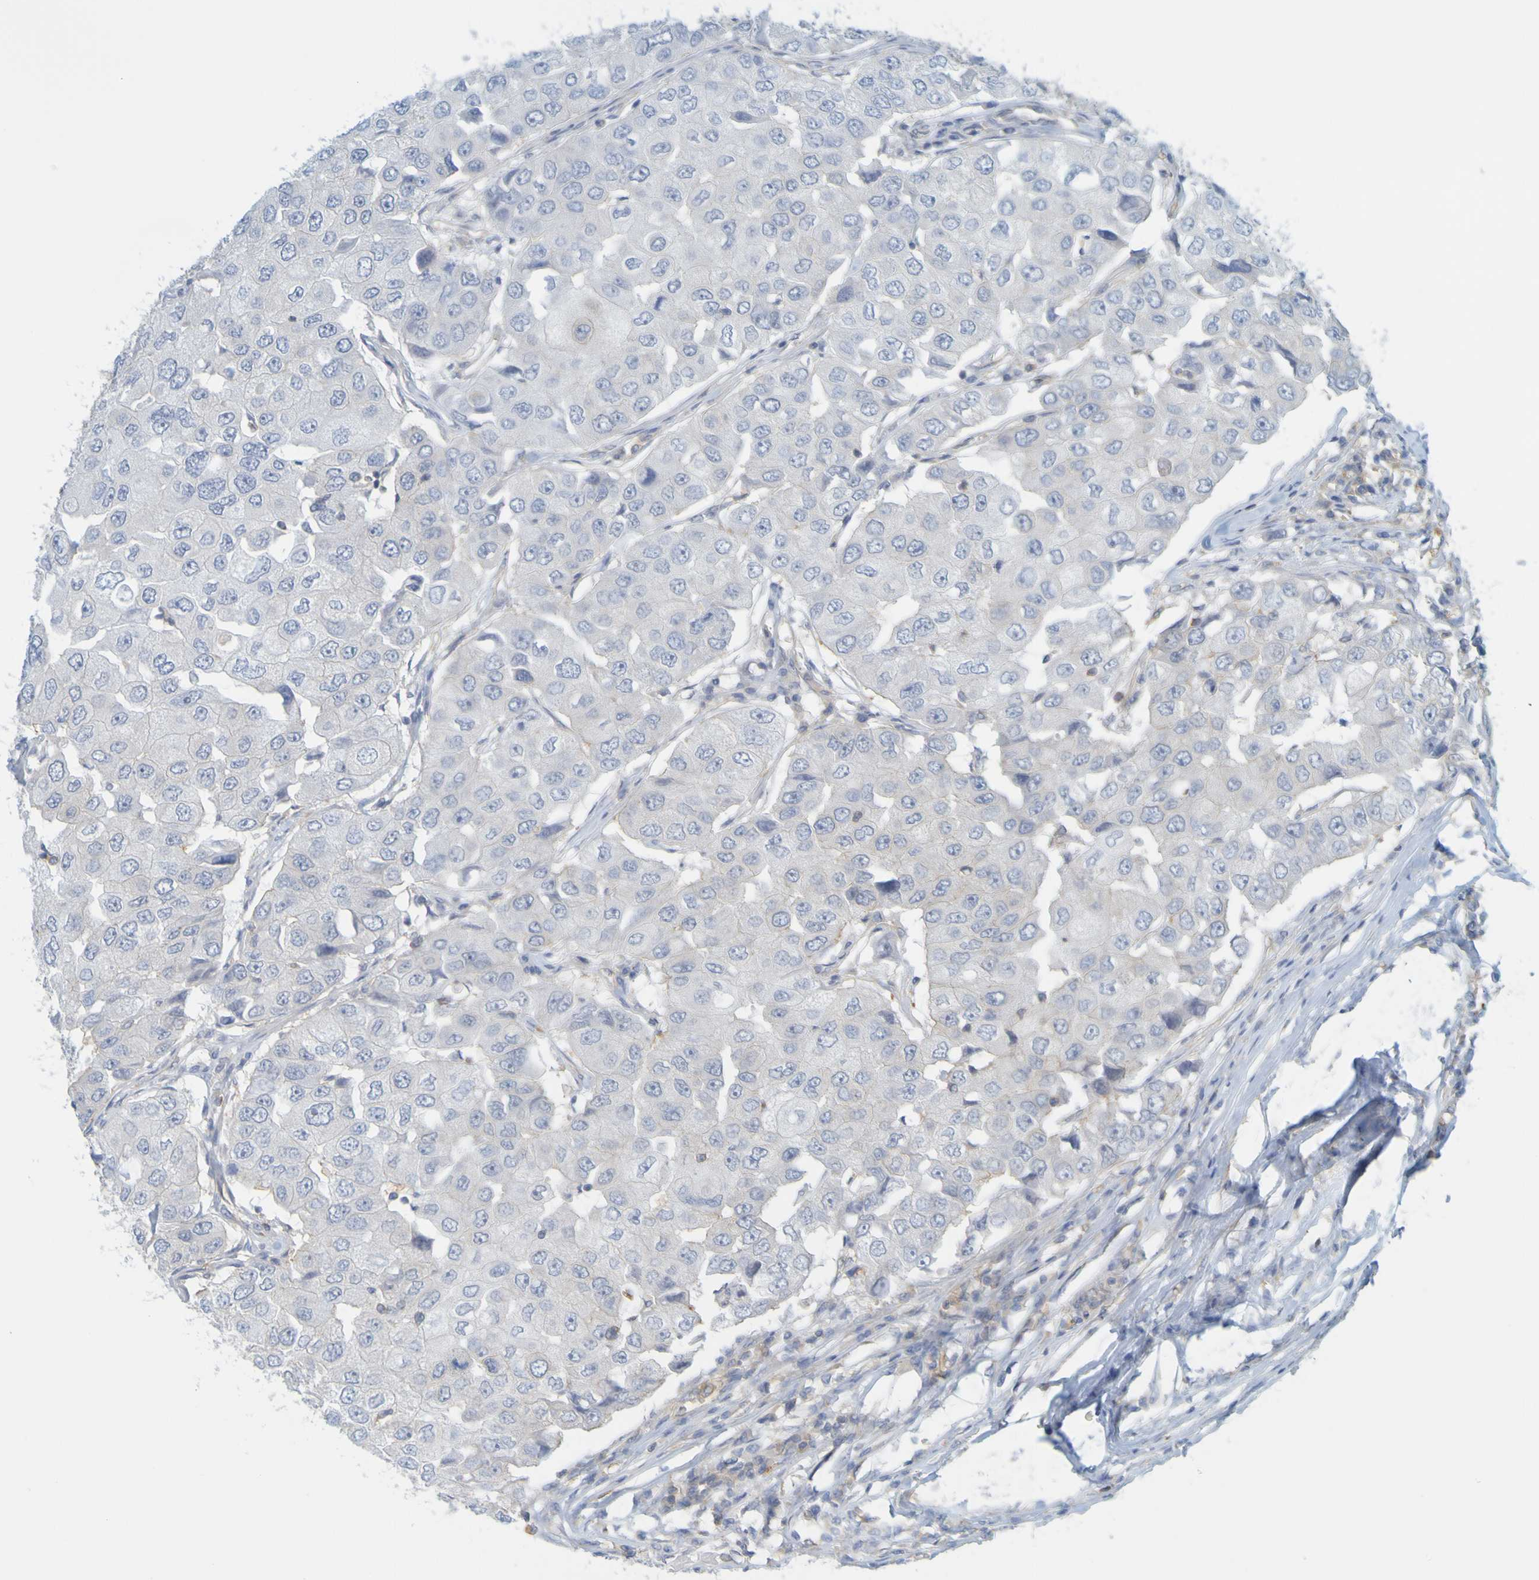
{"staining": {"intensity": "negative", "quantity": "none", "location": "none"}, "tissue": "breast cancer", "cell_type": "Tumor cells", "image_type": "cancer", "snomed": [{"axis": "morphology", "description": "Duct carcinoma"}, {"axis": "topography", "description": "Breast"}], "caption": "Protein analysis of invasive ductal carcinoma (breast) demonstrates no significant staining in tumor cells.", "gene": "APPL1", "patient": {"sex": "female", "age": 27}}